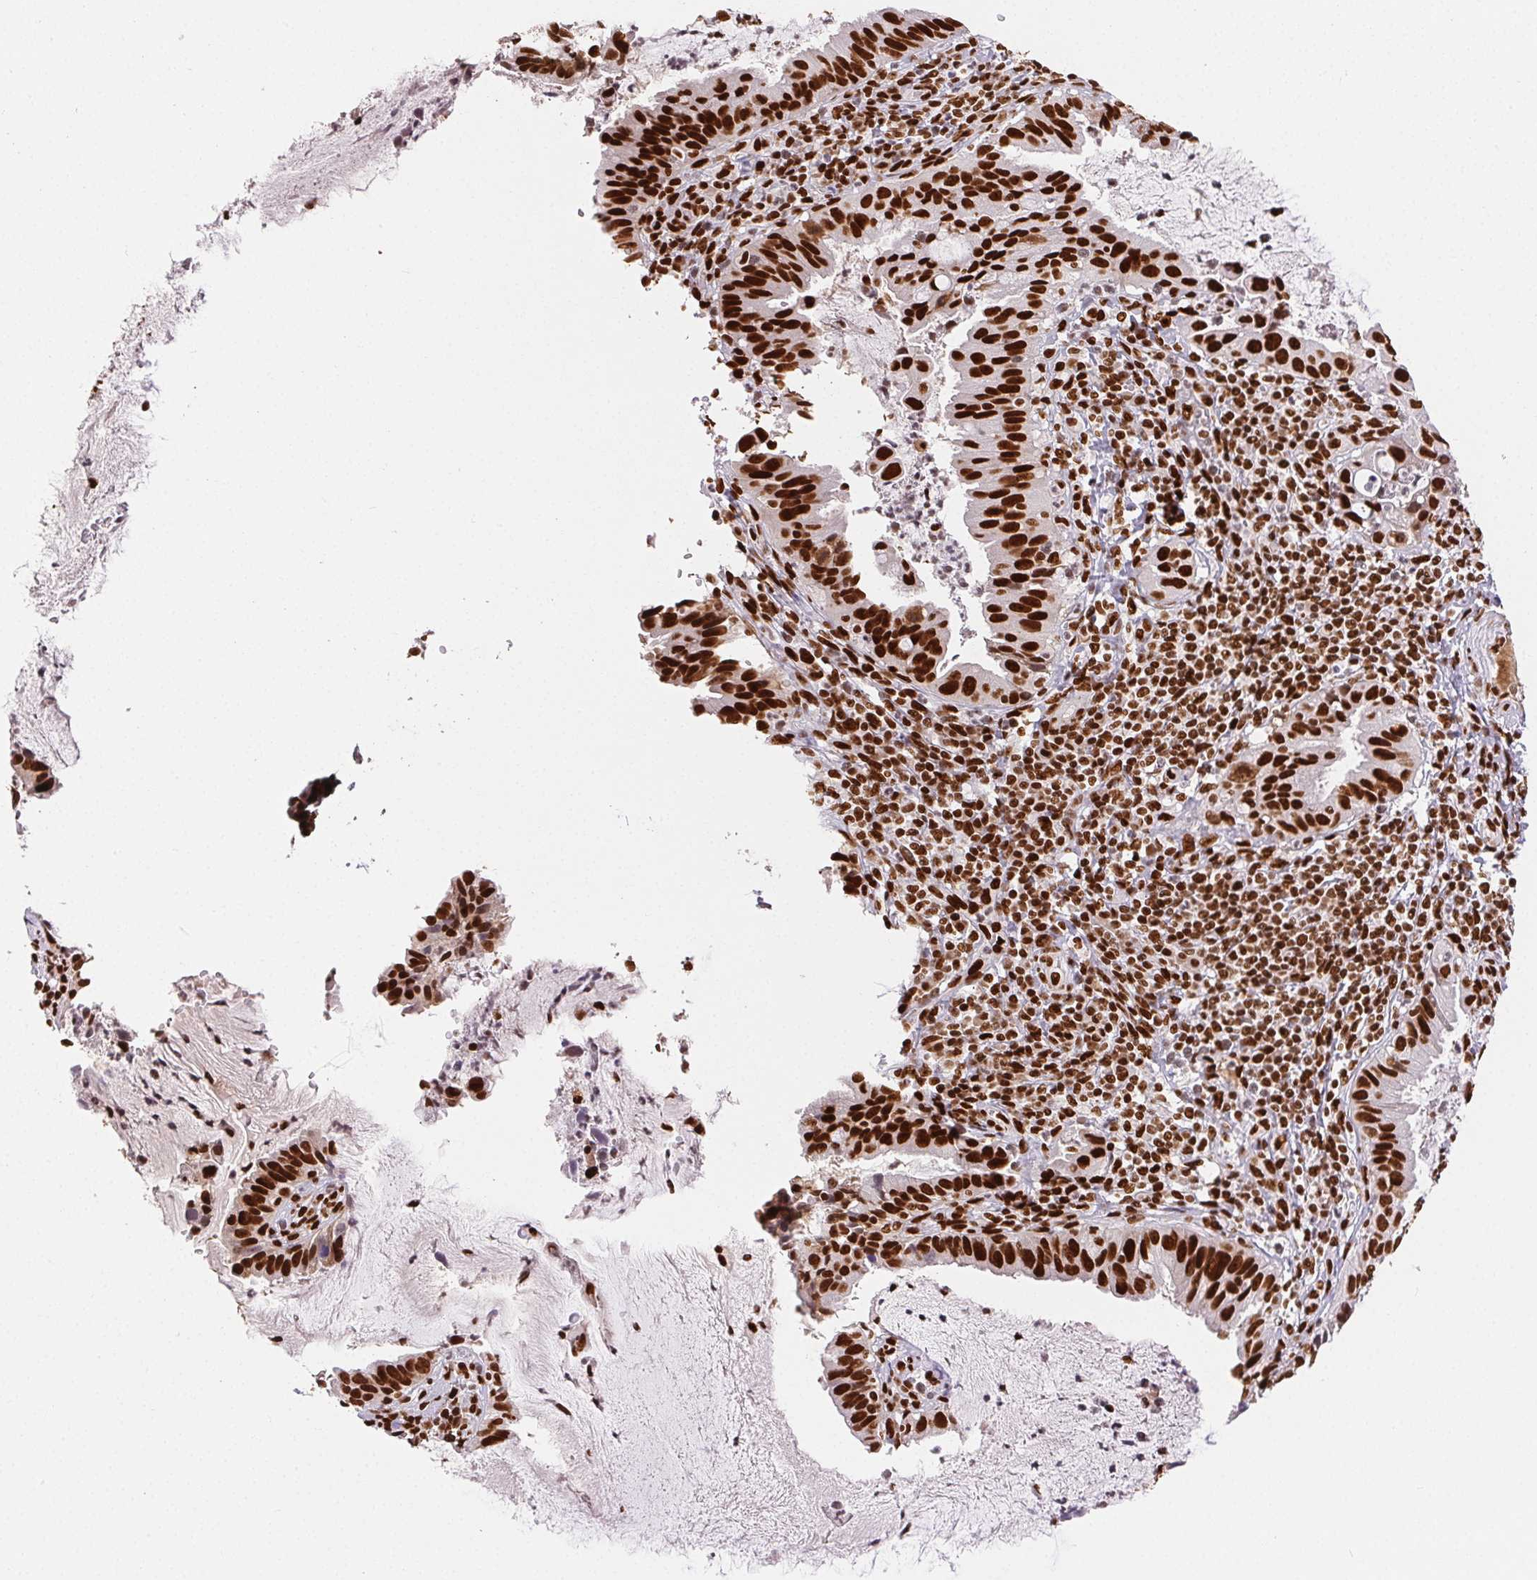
{"staining": {"intensity": "strong", "quantity": ">75%", "location": "nuclear"}, "tissue": "cervical cancer", "cell_type": "Tumor cells", "image_type": "cancer", "snomed": [{"axis": "morphology", "description": "Adenocarcinoma, NOS"}, {"axis": "topography", "description": "Cervix"}], "caption": "The image reveals immunohistochemical staining of cervical adenocarcinoma. There is strong nuclear staining is identified in approximately >75% of tumor cells.", "gene": "ZNF80", "patient": {"sex": "female", "age": 34}}